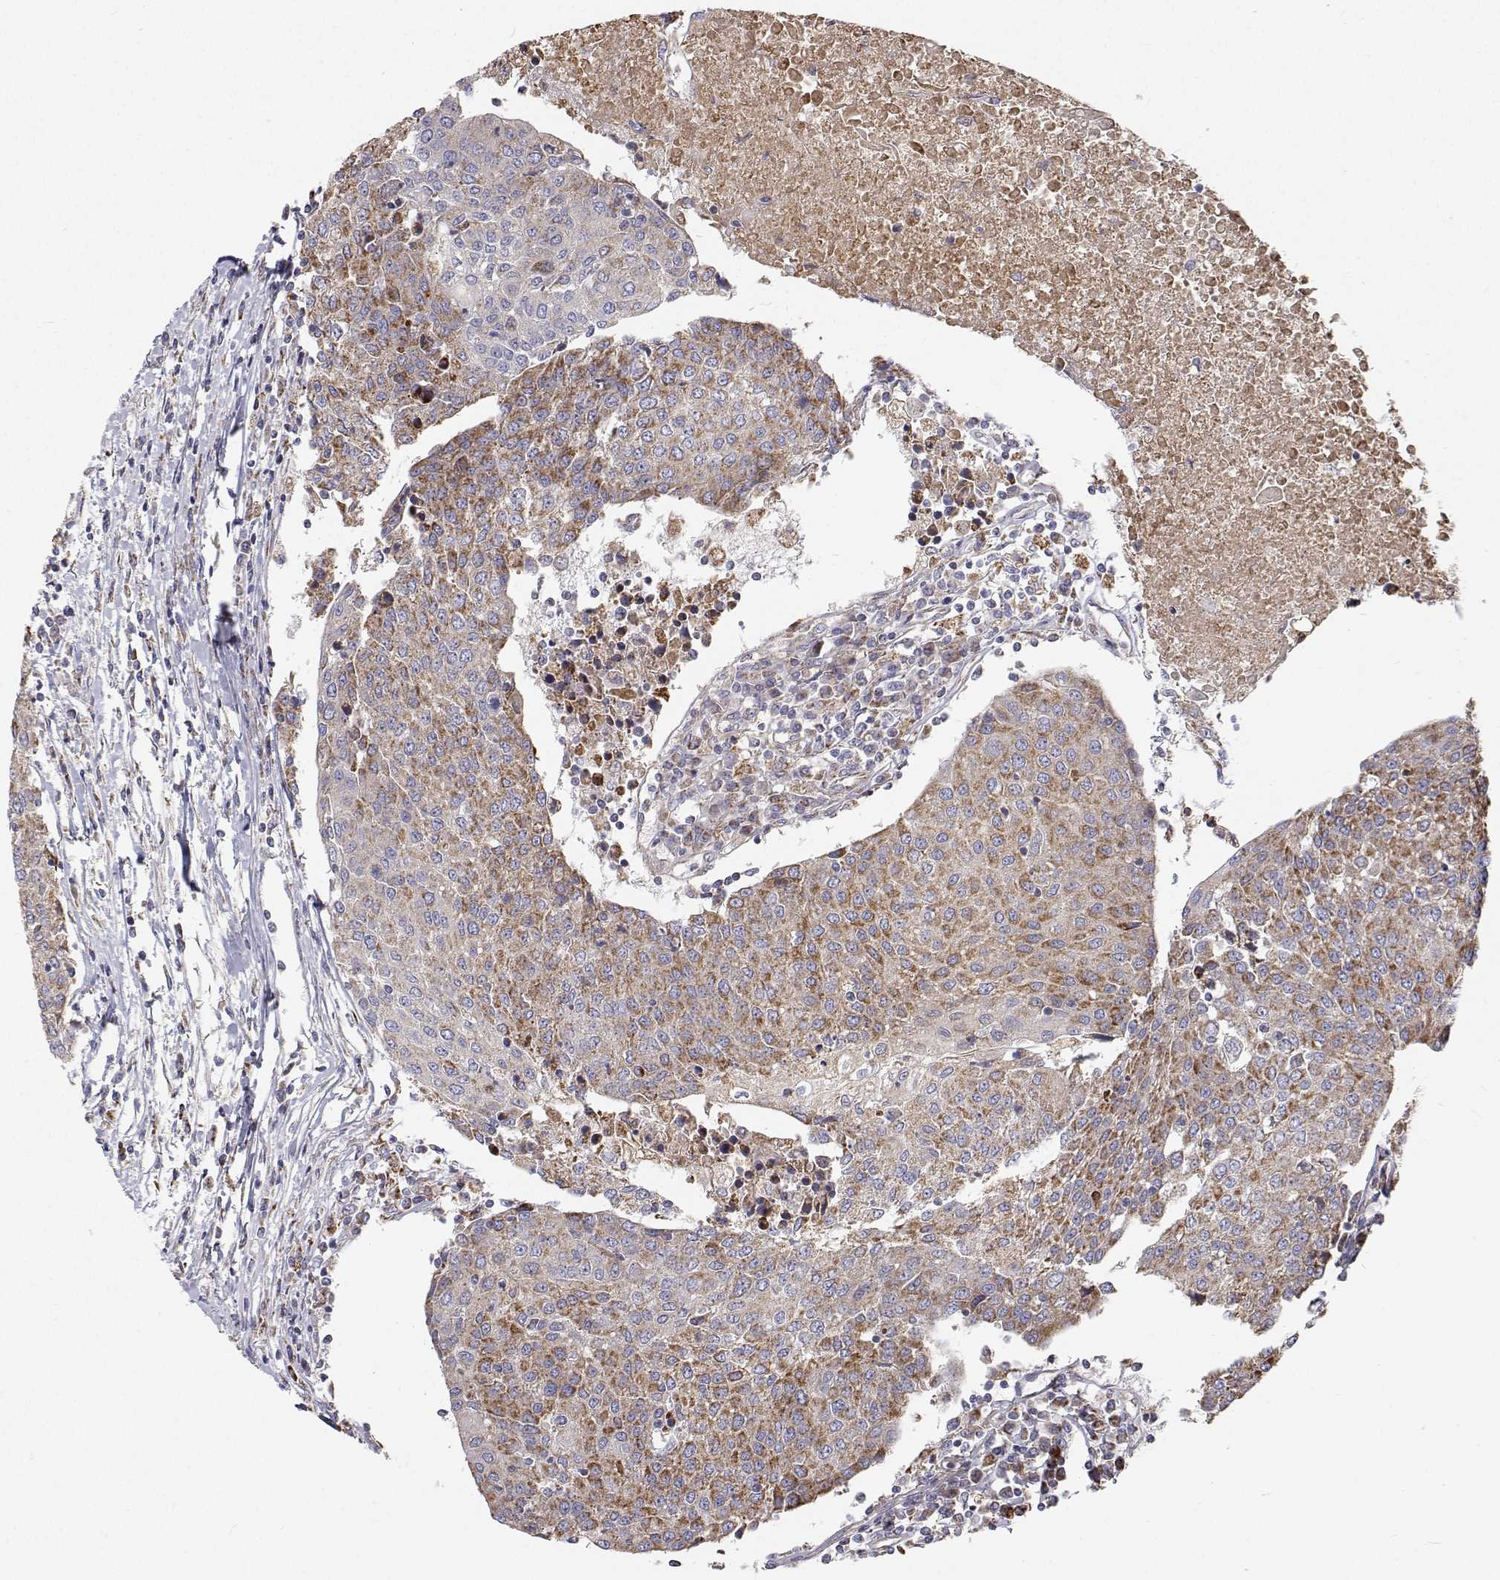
{"staining": {"intensity": "moderate", "quantity": "25%-75%", "location": "cytoplasmic/membranous"}, "tissue": "urothelial cancer", "cell_type": "Tumor cells", "image_type": "cancer", "snomed": [{"axis": "morphology", "description": "Urothelial carcinoma, High grade"}, {"axis": "topography", "description": "Urinary bladder"}], "caption": "A medium amount of moderate cytoplasmic/membranous expression is present in about 25%-75% of tumor cells in urothelial cancer tissue.", "gene": "SPICE1", "patient": {"sex": "female", "age": 85}}